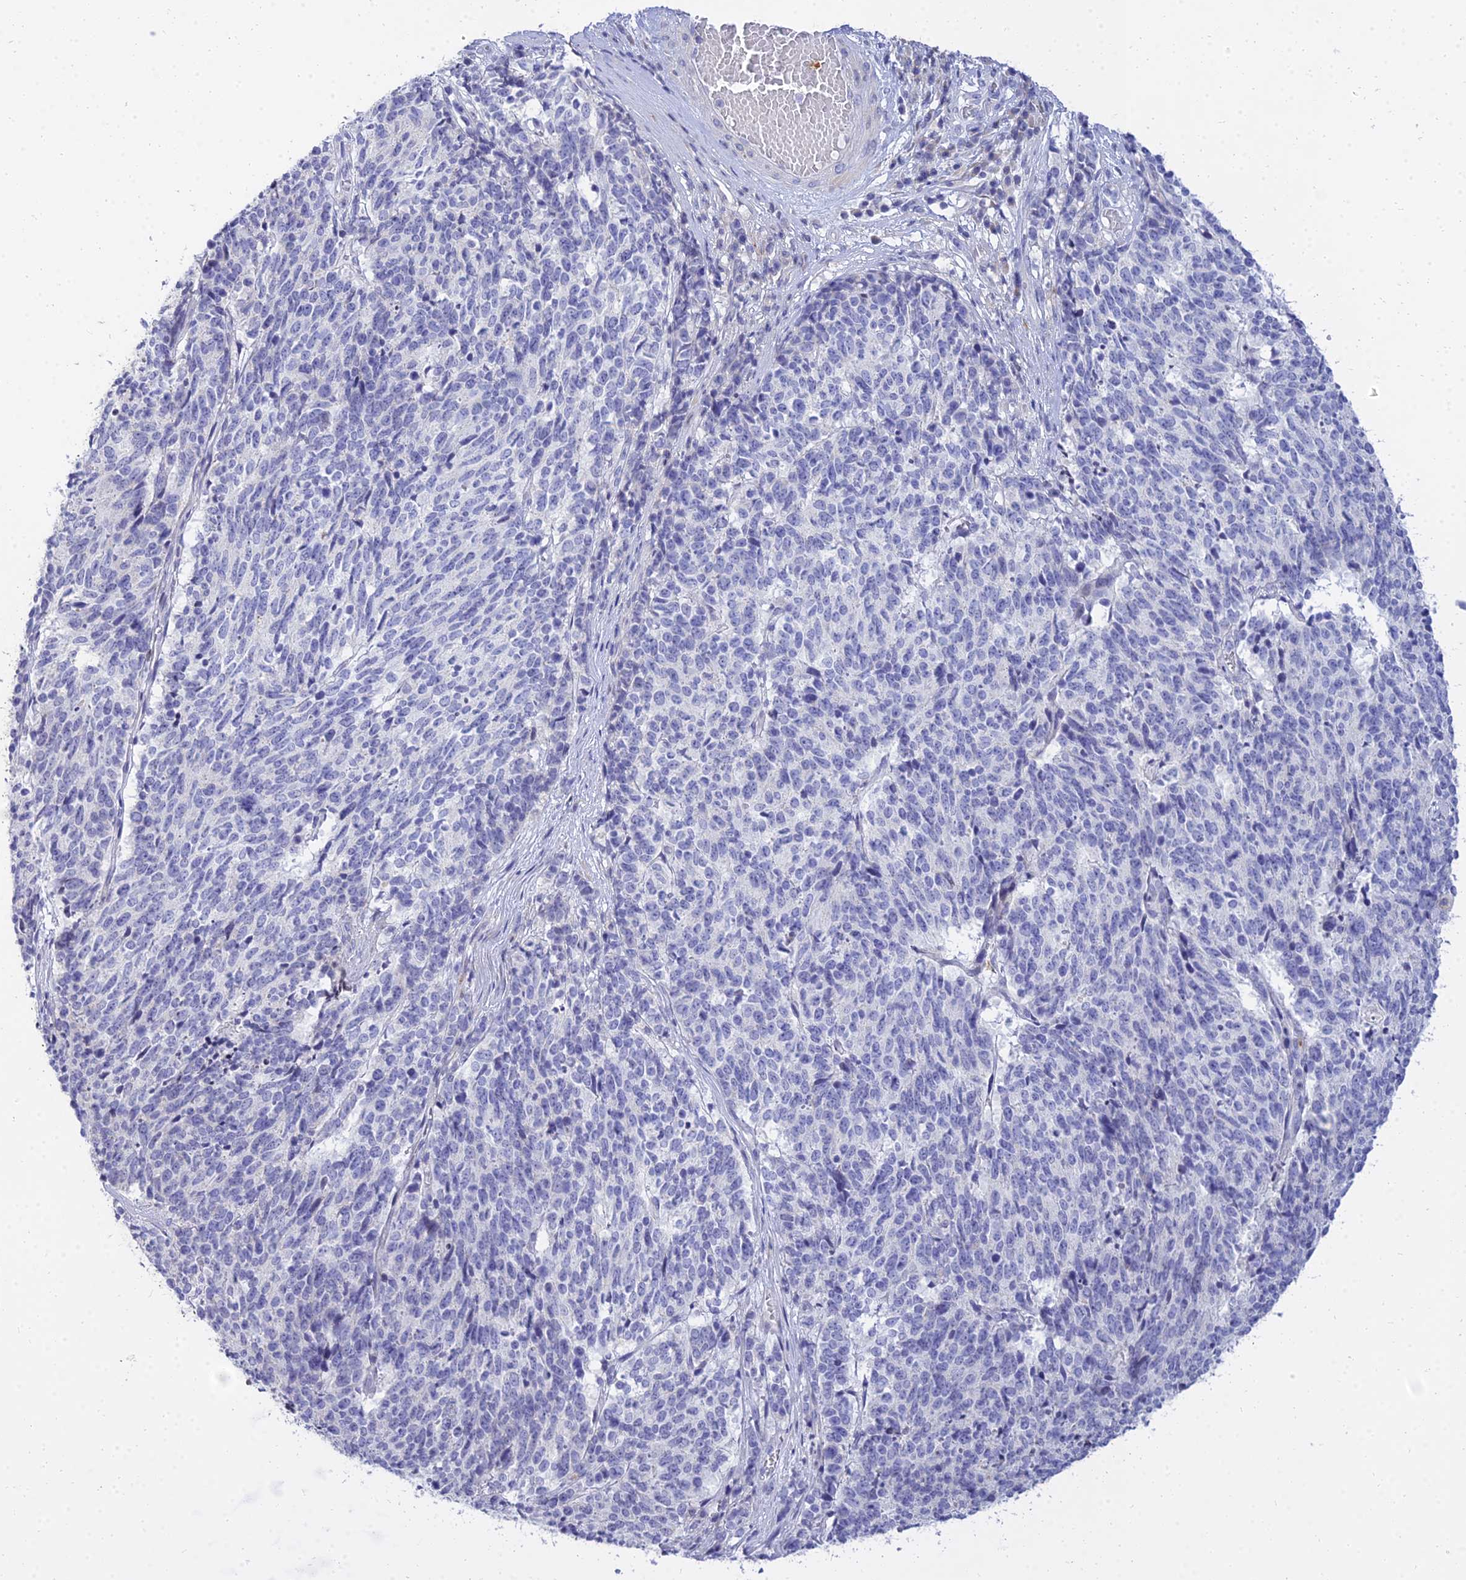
{"staining": {"intensity": "negative", "quantity": "none", "location": "none"}, "tissue": "cervical cancer", "cell_type": "Tumor cells", "image_type": "cancer", "snomed": [{"axis": "morphology", "description": "Squamous cell carcinoma, NOS"}, {"axis": "topography", "description": "Cervix"}], "caption": "Tumor cells show no significant staining in cervical cancer (squamous cell carcinoma).", "gene": "VWC2L", "patient": {"sex": "female", "age": 29}}